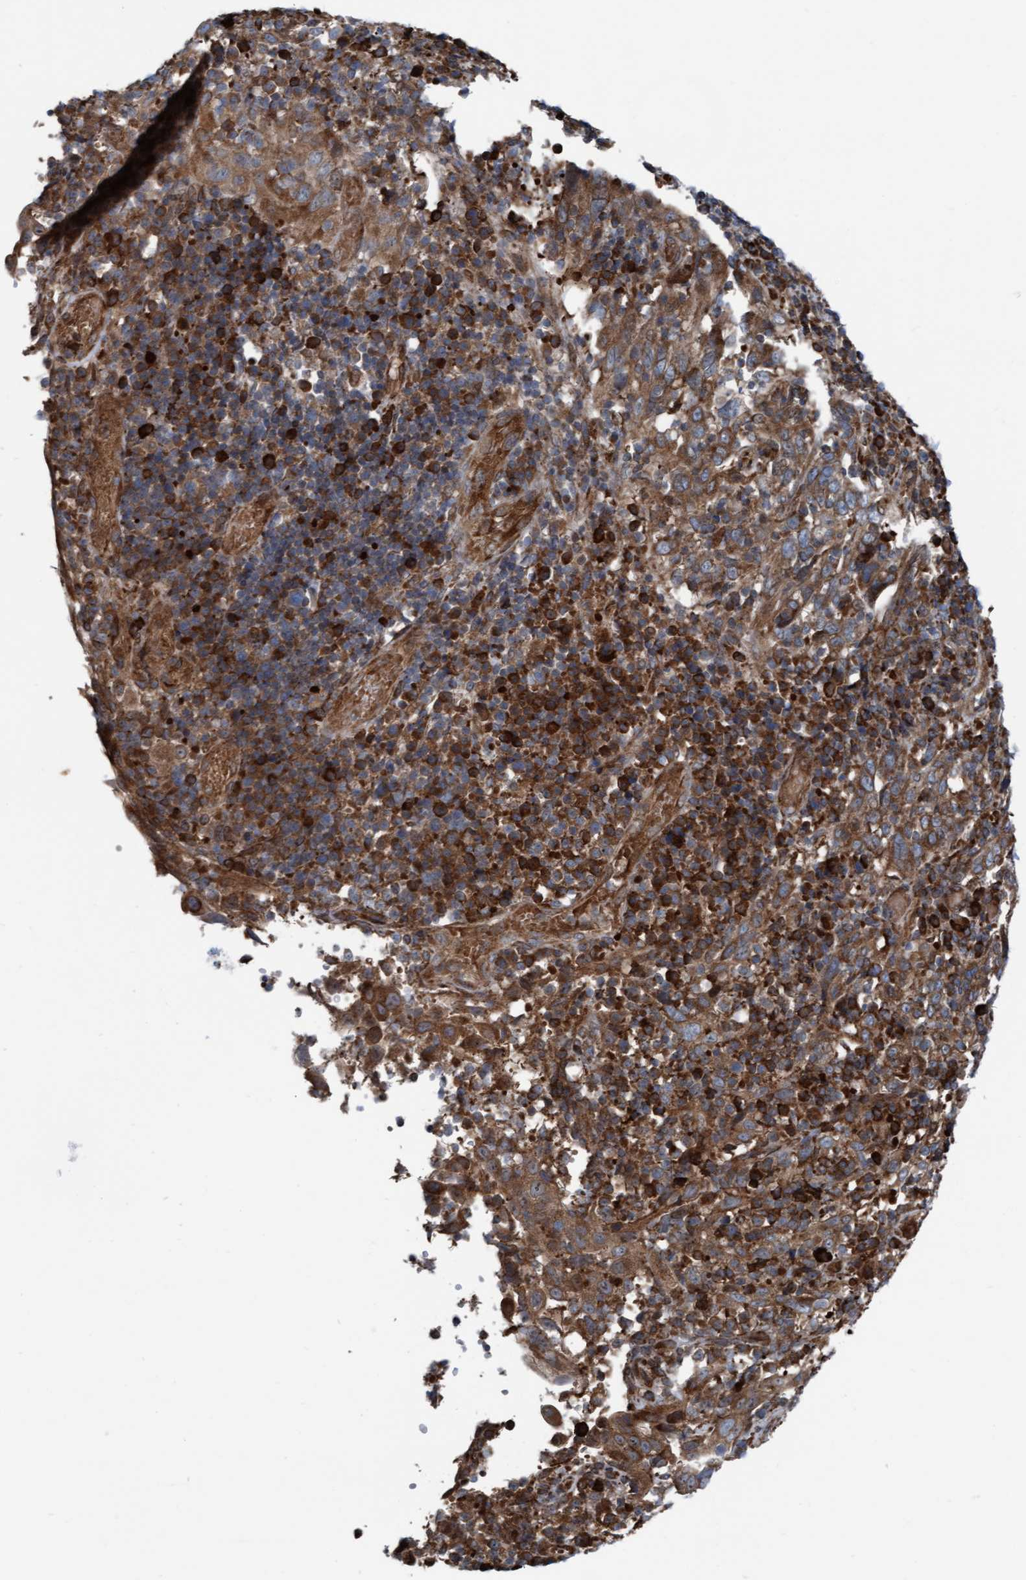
{"staining": {"intensity": "moderate", "quantity": ">75%", "location": "cytoplasmic/membranous"}, "tissue": "cervical cancer", "cell_type": "Tumor cells", "image_type": "cancer", "snomed": [{"axis": "morphology", "description": "Squamous cell carcinoma, NOS"}, {"axis": "topography", "description": "Cervix"}], "caption": "Immunohistochemical staining of human cervical squamous cell carcinoma shows medium levels of moderate cytoplasmic/membranous positivity in about >75% of tumor cells. (brown staining indicates protein expression, while blue staining denotes nuclei).", "gene": "RAP1GAP2", "patient": {"sex": "female", "age": 46}}